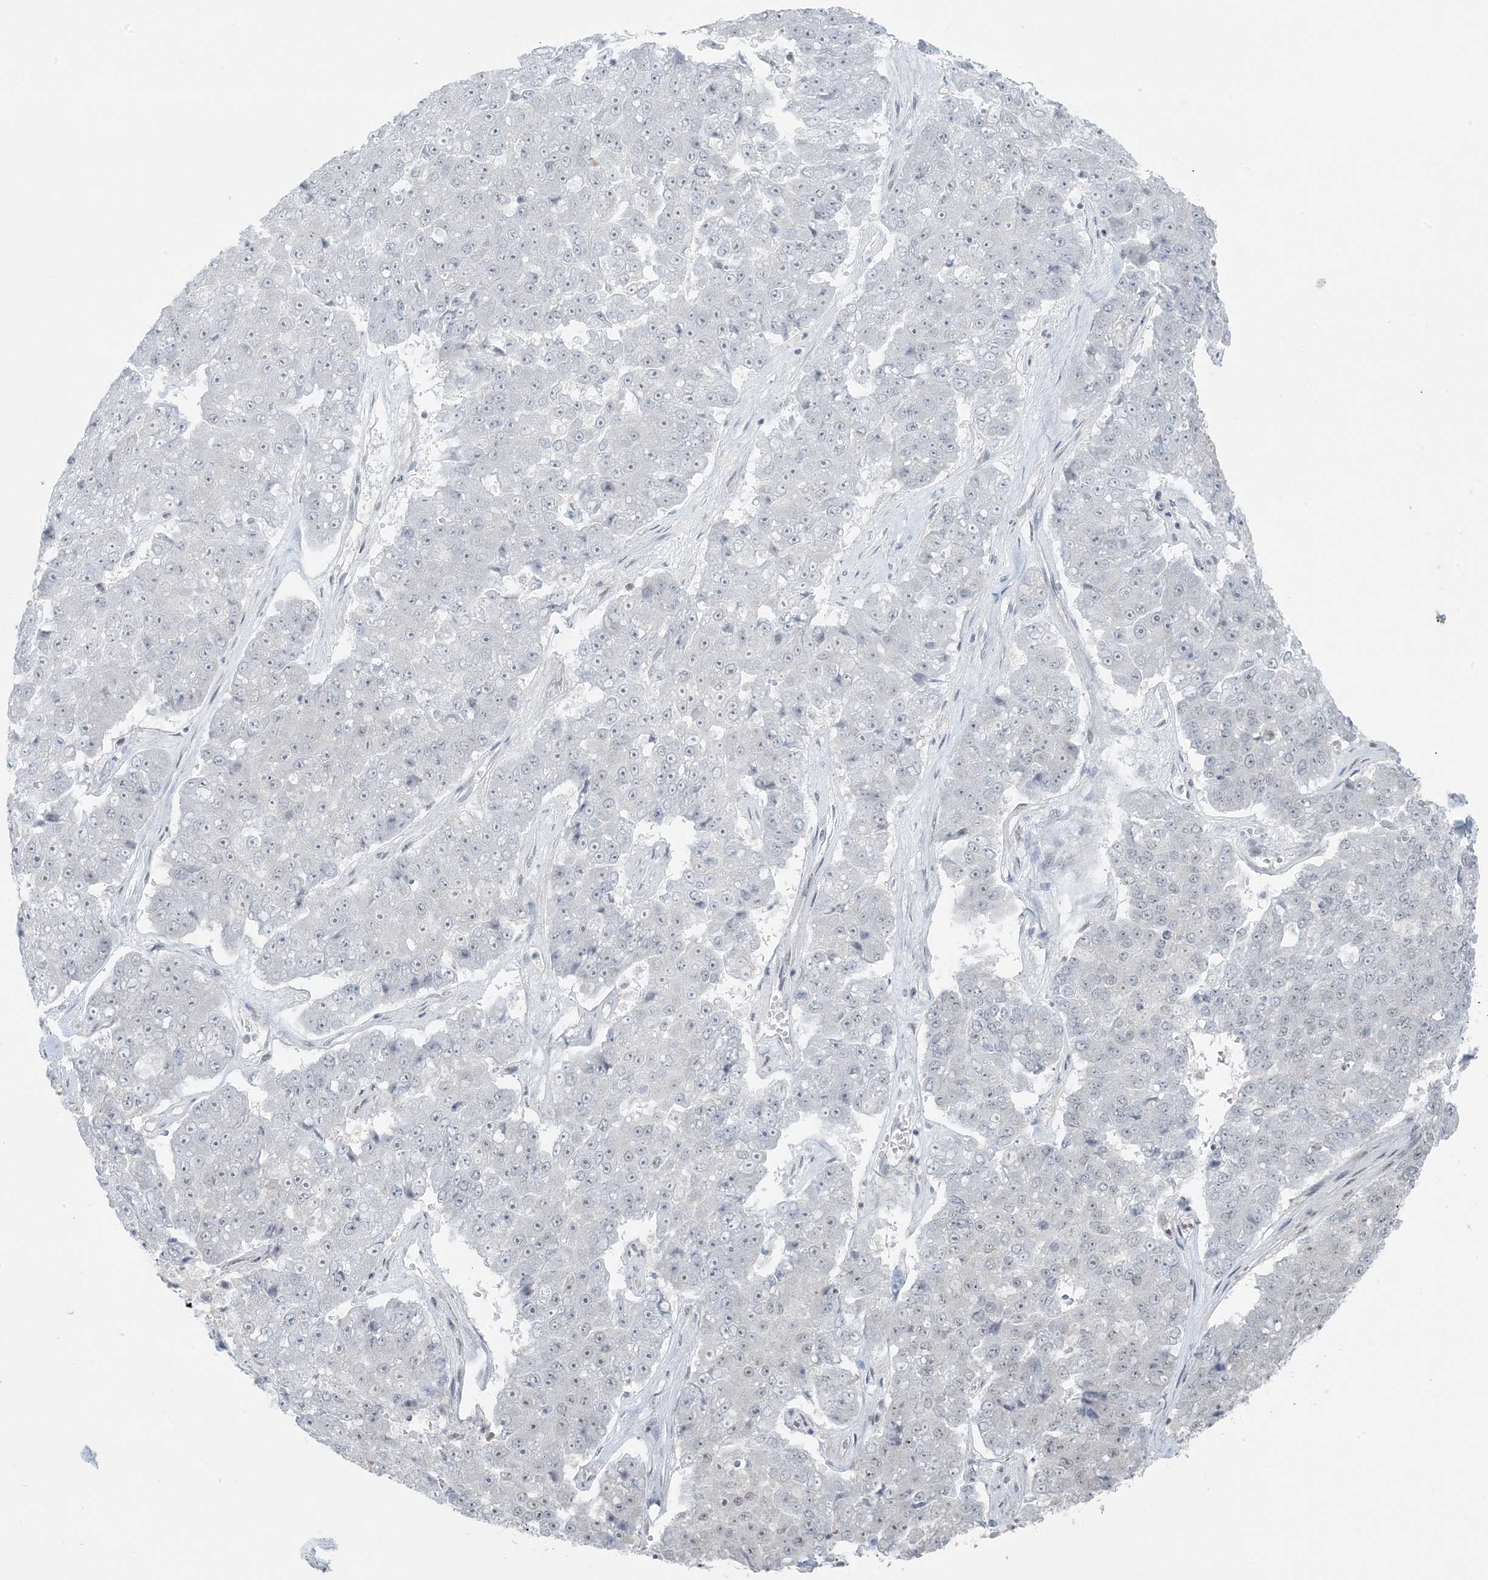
{"staining": {"intensity": "negative", "quantity": "none", "location": "none"}, "tissue": "pancreatic cancer", "cell_type": "Tumor cells", "image_type": "cancer", "snomed": [{"axis": "morphology", "description": "Adenocarcinoma, NOS"}, {"axis": "topography", "description": "Pancreas"}], "caption": "The photomicrograph demonstrates no staining of tumor cells in pancreatic cancer. (Stains: DAB (3,3'-diaminobenzidine) IHC with hematoxylin counter stain, Microscopy: brightfield microscopy at high magnification).", "gene": "ZNF787", "patient": {"sex": "male", "age": 50}}